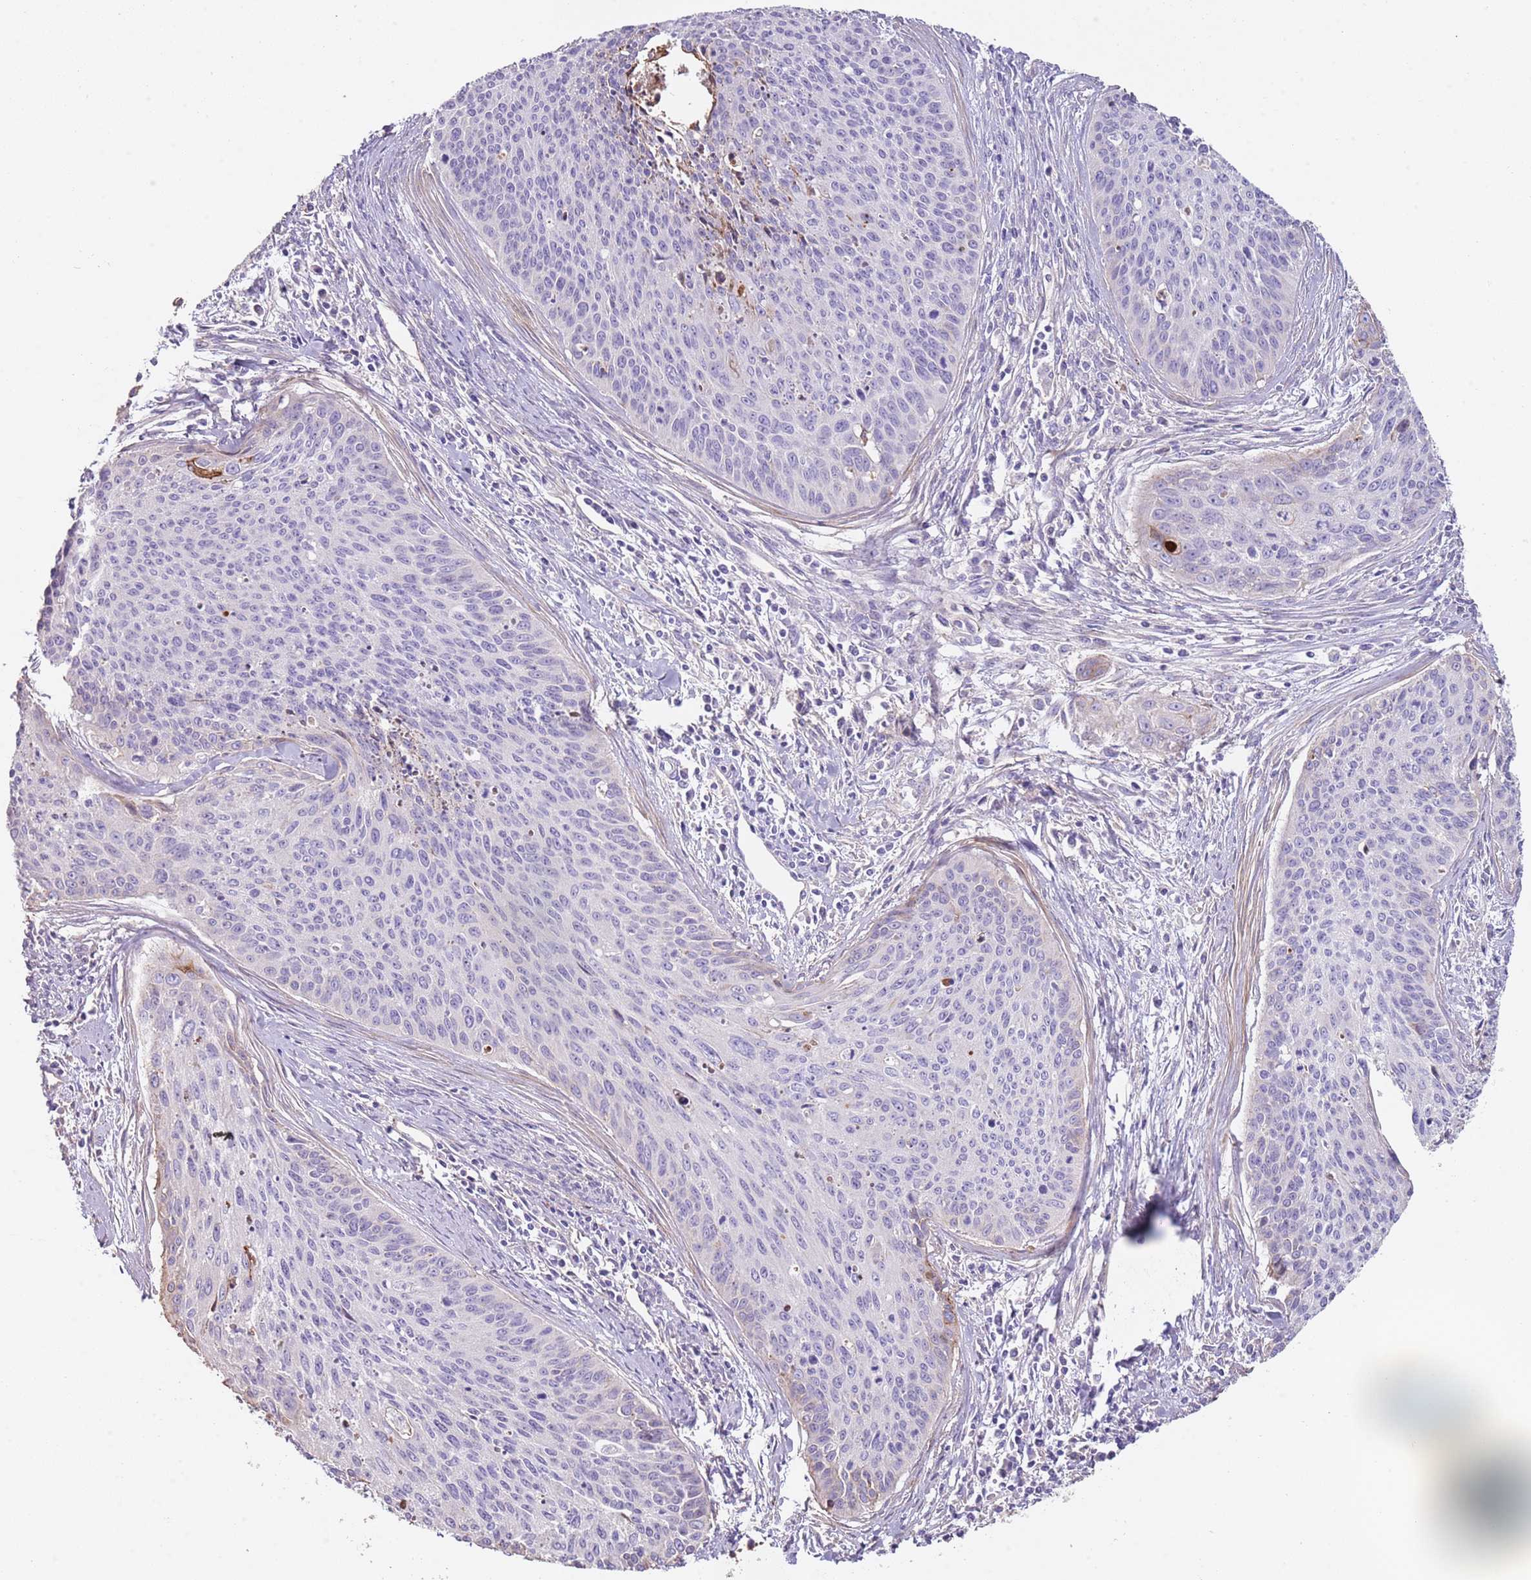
{"staining": {"intensity": "moderate", "quantity": "<25%", "location": "cytoplasmic/membranous"}, "tissue": "cervical cancer", "cell_type": "Tumor cells", "image_type": "cancer", "snomed": [{"axis": "morphology", "description": "Squamous cell carcinoma, NOS"}, {"axis": "topography", "description": "Cervix"}], "caption": "Protein staining exhibits moderate cytoplasmic/membranous positivity in about <25% of tumor cells in cervical squamous cell carcinoma. (DAB (3,3'-diaminobenzidine) IHC with brightfield microscopy, high magnification).", "gene": "NBPF3", "patient": {"sex": "female", "age": 55}}